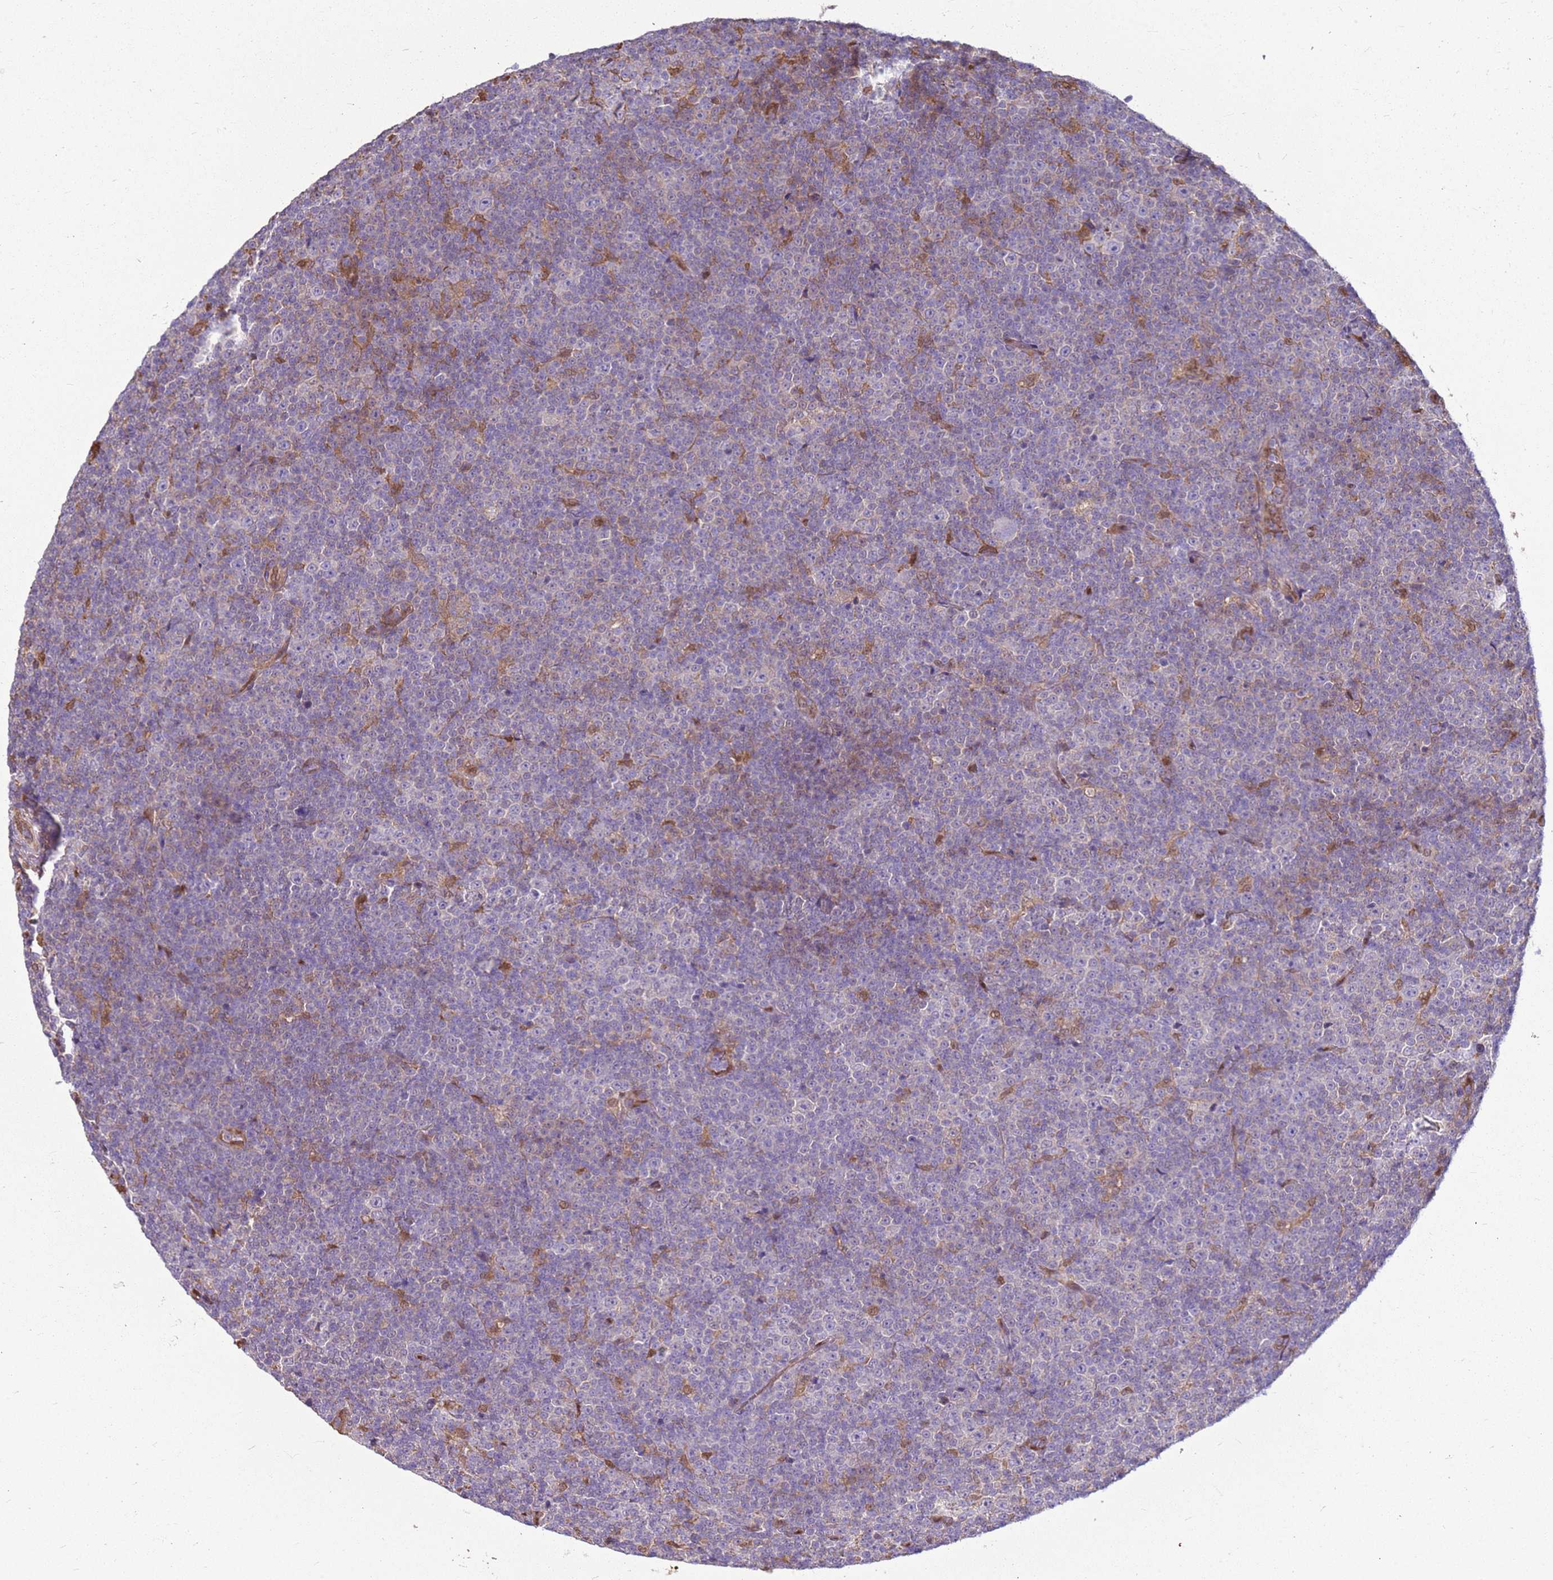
{"staining": {"intensity": "negative", "quantity": "none", "location": "none"}, "tissue": "lymphoma", "cell_type": "Tumor cells", "image_type": "cancer", "snomed": [{"axis": "morphology", "description": "Malignant lymphoma, non-Hodgkin's type, Low grade"}, {"axis": "topography", "description": "Lymph node"}], "caption": "Immunohistochemistry of human malignant lymphoma, non-Hodgkin's type (low-grade) demonstrates no expression in tumor cells.", "gene": "YWHAE", "patient": {"sex": "female", "age": 67}}